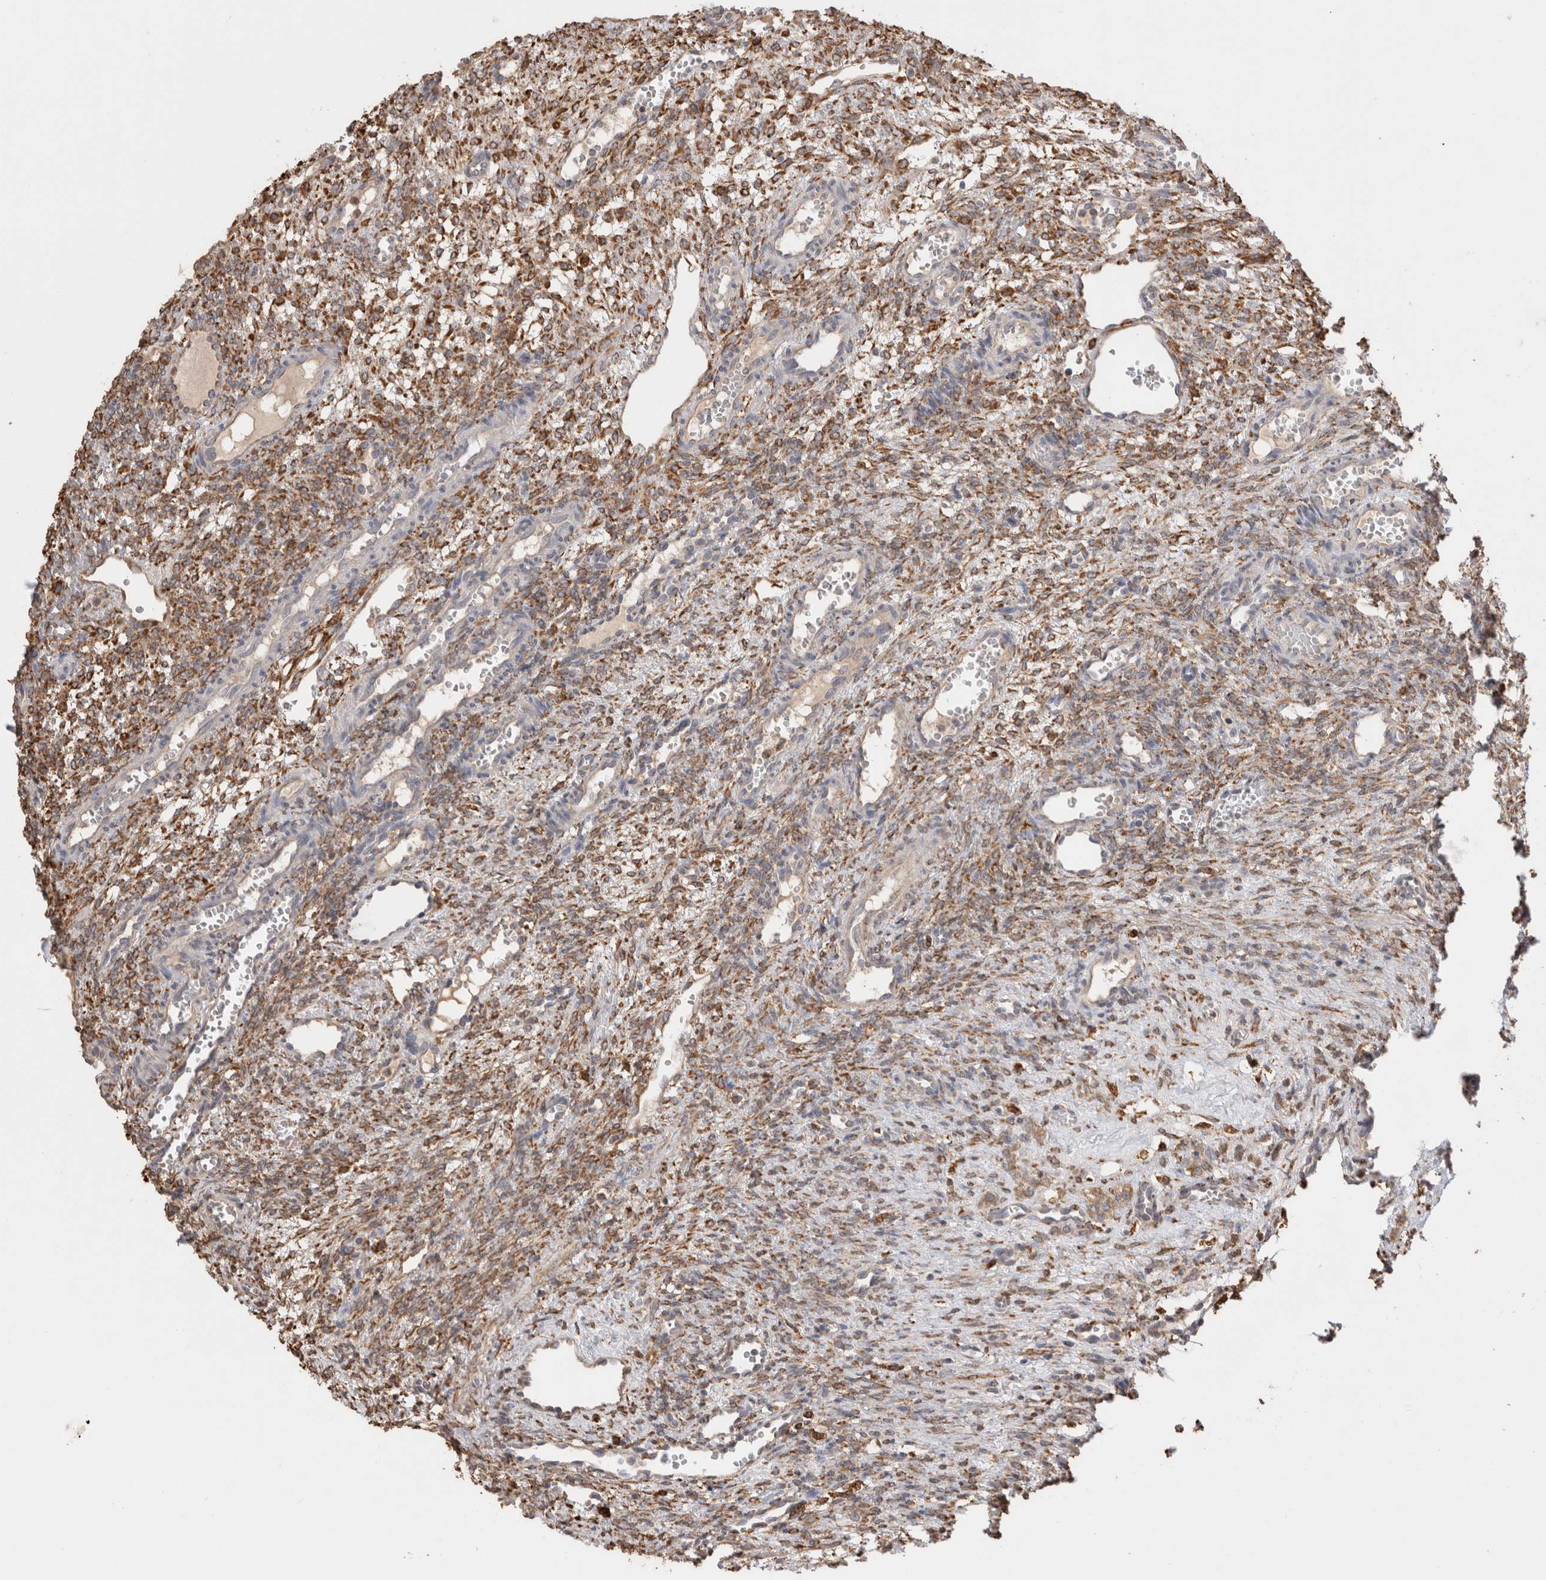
{"staining": {"intensity": "moderate", "quantity": ">75%", "location": "cytoplasmic/membranous"}, "tissue": "ovary", "cell_type": "Ovarian stroma cells", "image_type": "normal", "snomed": [{"axis": "morphology", "description": "Normal tissue, NOS"}, {"axis": "topography", "description": "Ovary"}], "caption": "Ovarian stroma cells reveal moderate cytoplasmic/membranous positivity in about >75% of cells in unremarkable ovary. (DAB IHC, brown staining for protein, blue staining for nuclei).", "gene": "LRPAP1", "patient": {"sex": "female", "age": 34}}